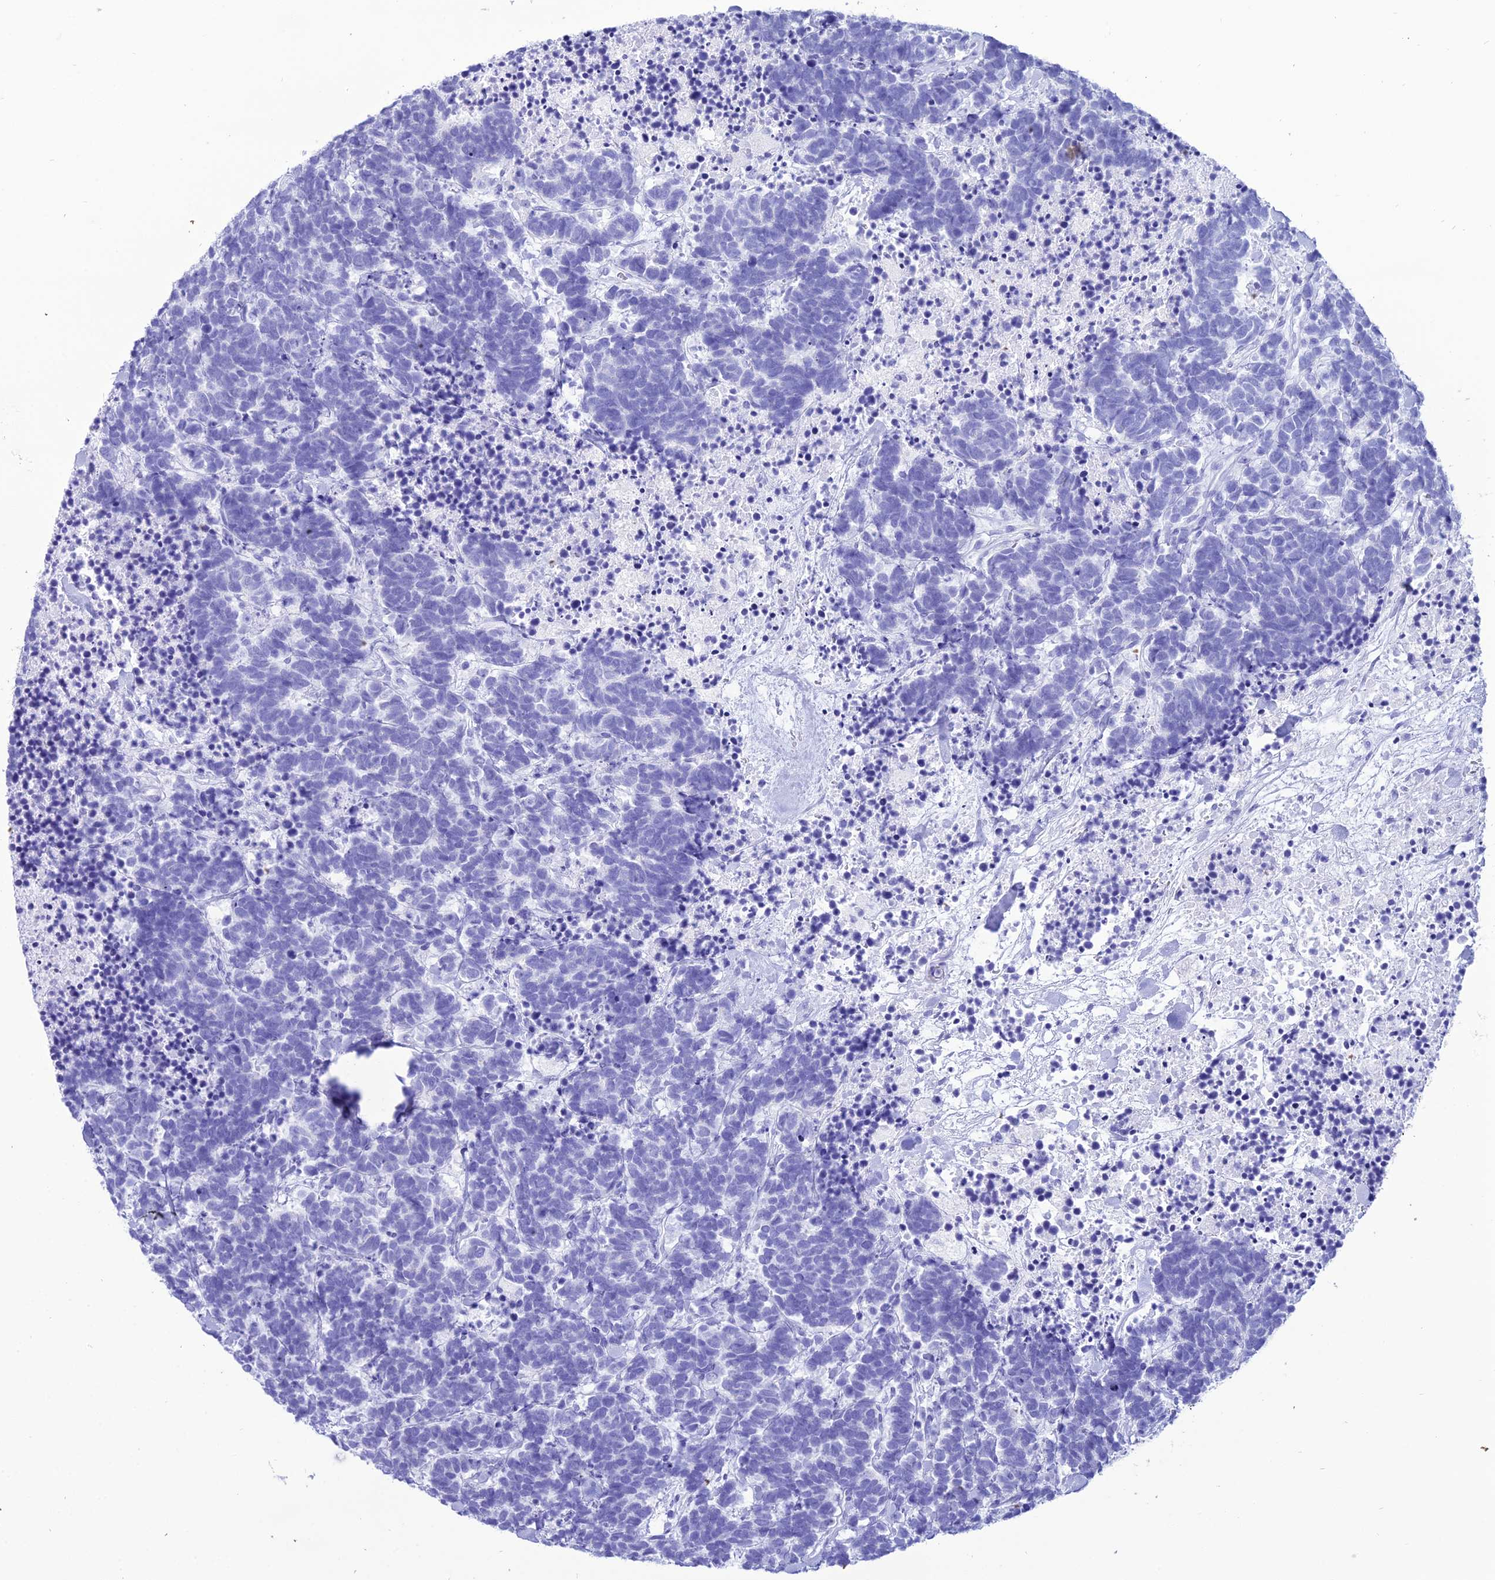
{"staining": {"intensity": "negative", "quantity": "none", "location": "none"}, "tissue": "carcinoid", "cell_type": "Tumor cells", "image_type": "cancer", "snomed": [{"axis": "morphology", "description": "Carcinoma, NOS"}, {"axis": "morphology", "description": "Carcinoid, malignant, NOS"}, {"axis": "topography", "description": "Prostate"}], "caption": "Tumor cells are negative for brown protein staining in carcinoid.", "gene": "PNMA5", "patient": {"sex": "male", "age": 57}}